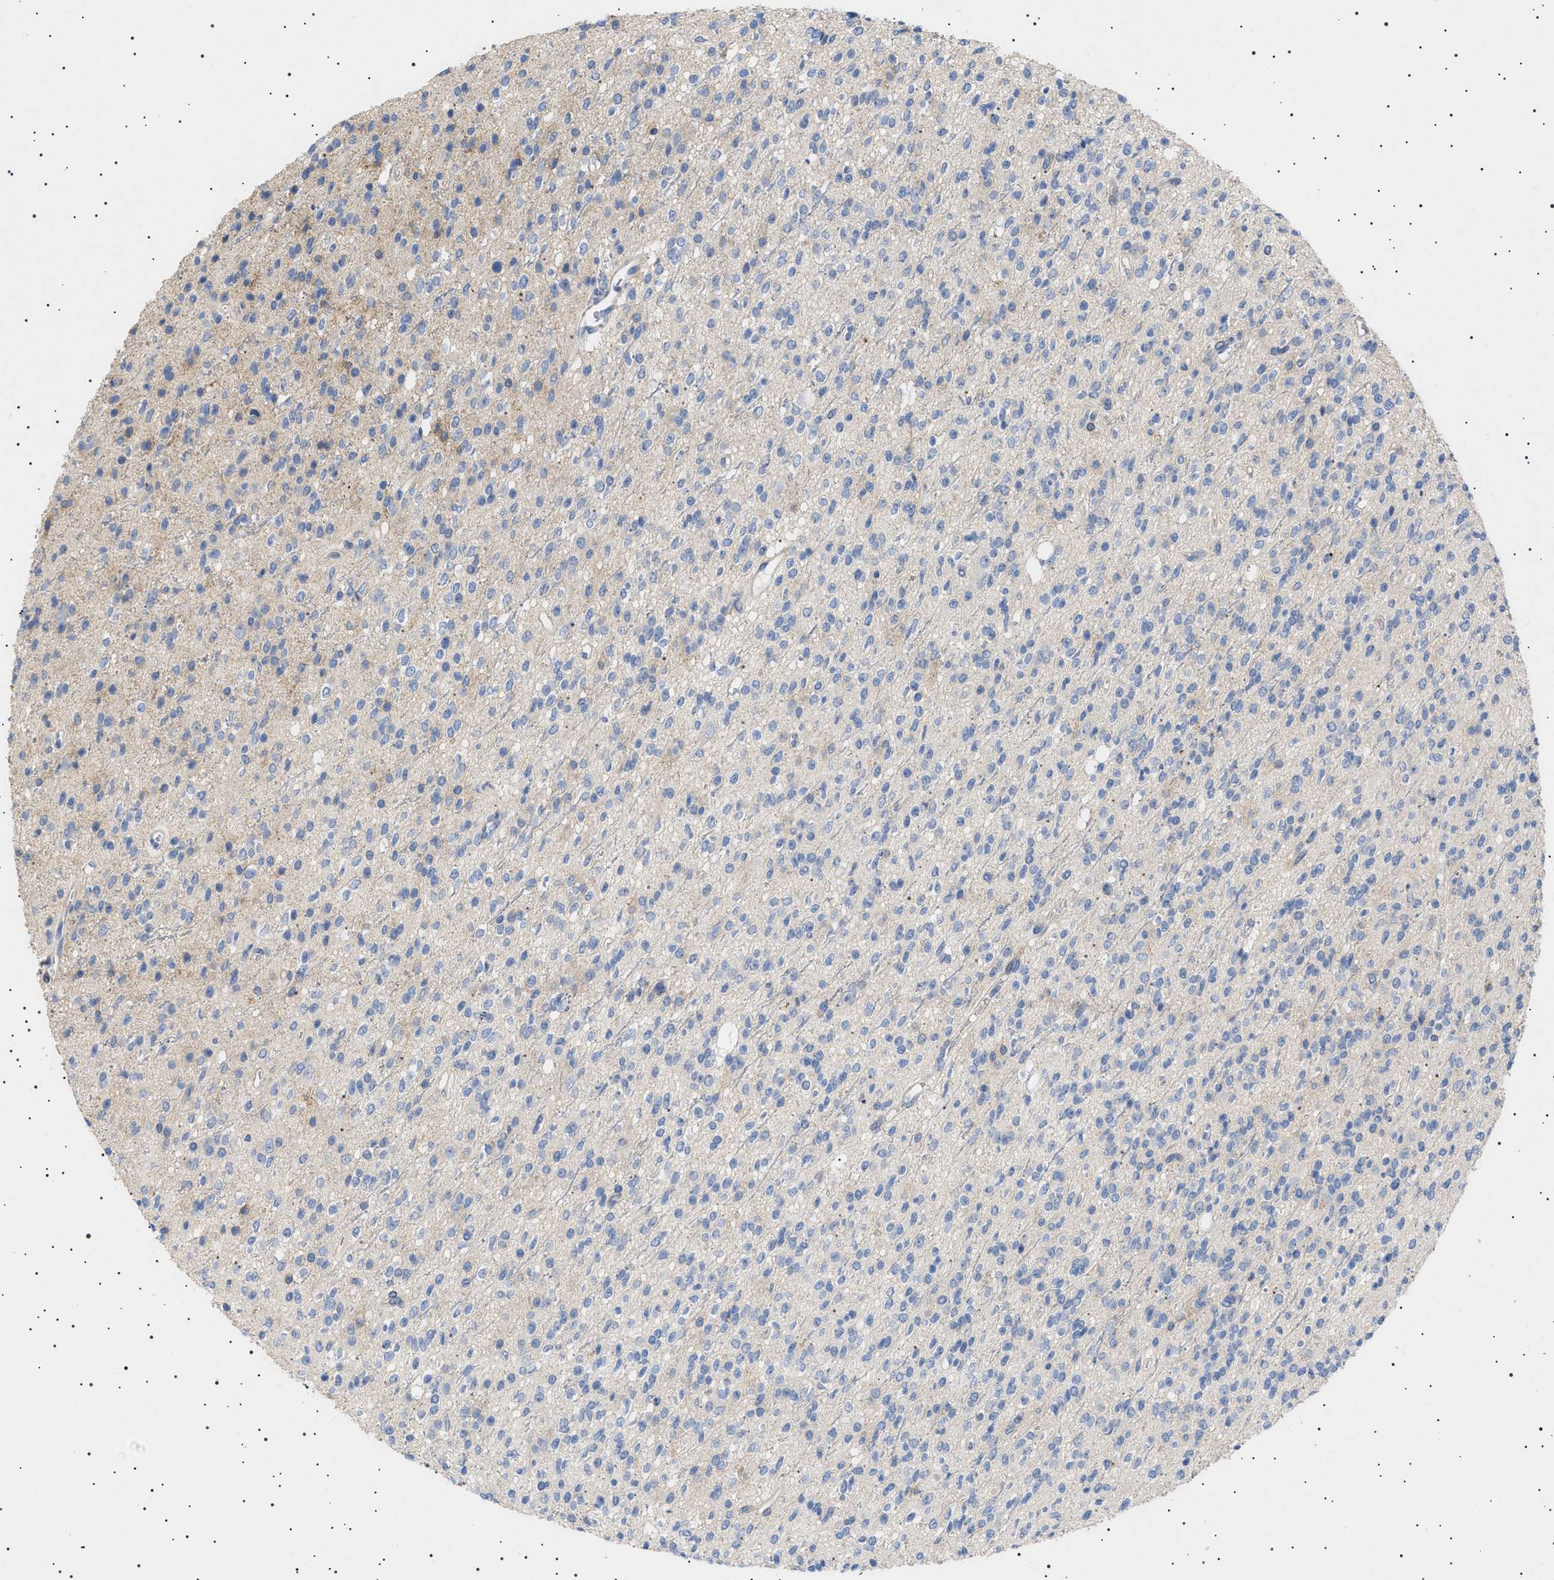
{"staining": {"intensity": "negative", "quantity": "none", "location": "none"}, "tissue": "glioma", "cell_type": "Tumor cells", "image_type": "cancer", "snomed": [{"axis": "morphology", "description": "Glioma, malignant, High grade"}, {"axis": "topography", "description": "Brain"}], "caption": "Tumor cells show no significant expression in glioma. (DAB (3,3'-diaminobenzidine) IHC, high magnification).", "gene": "HTR1A", "patient": {"sex": "male", "age": 34}}